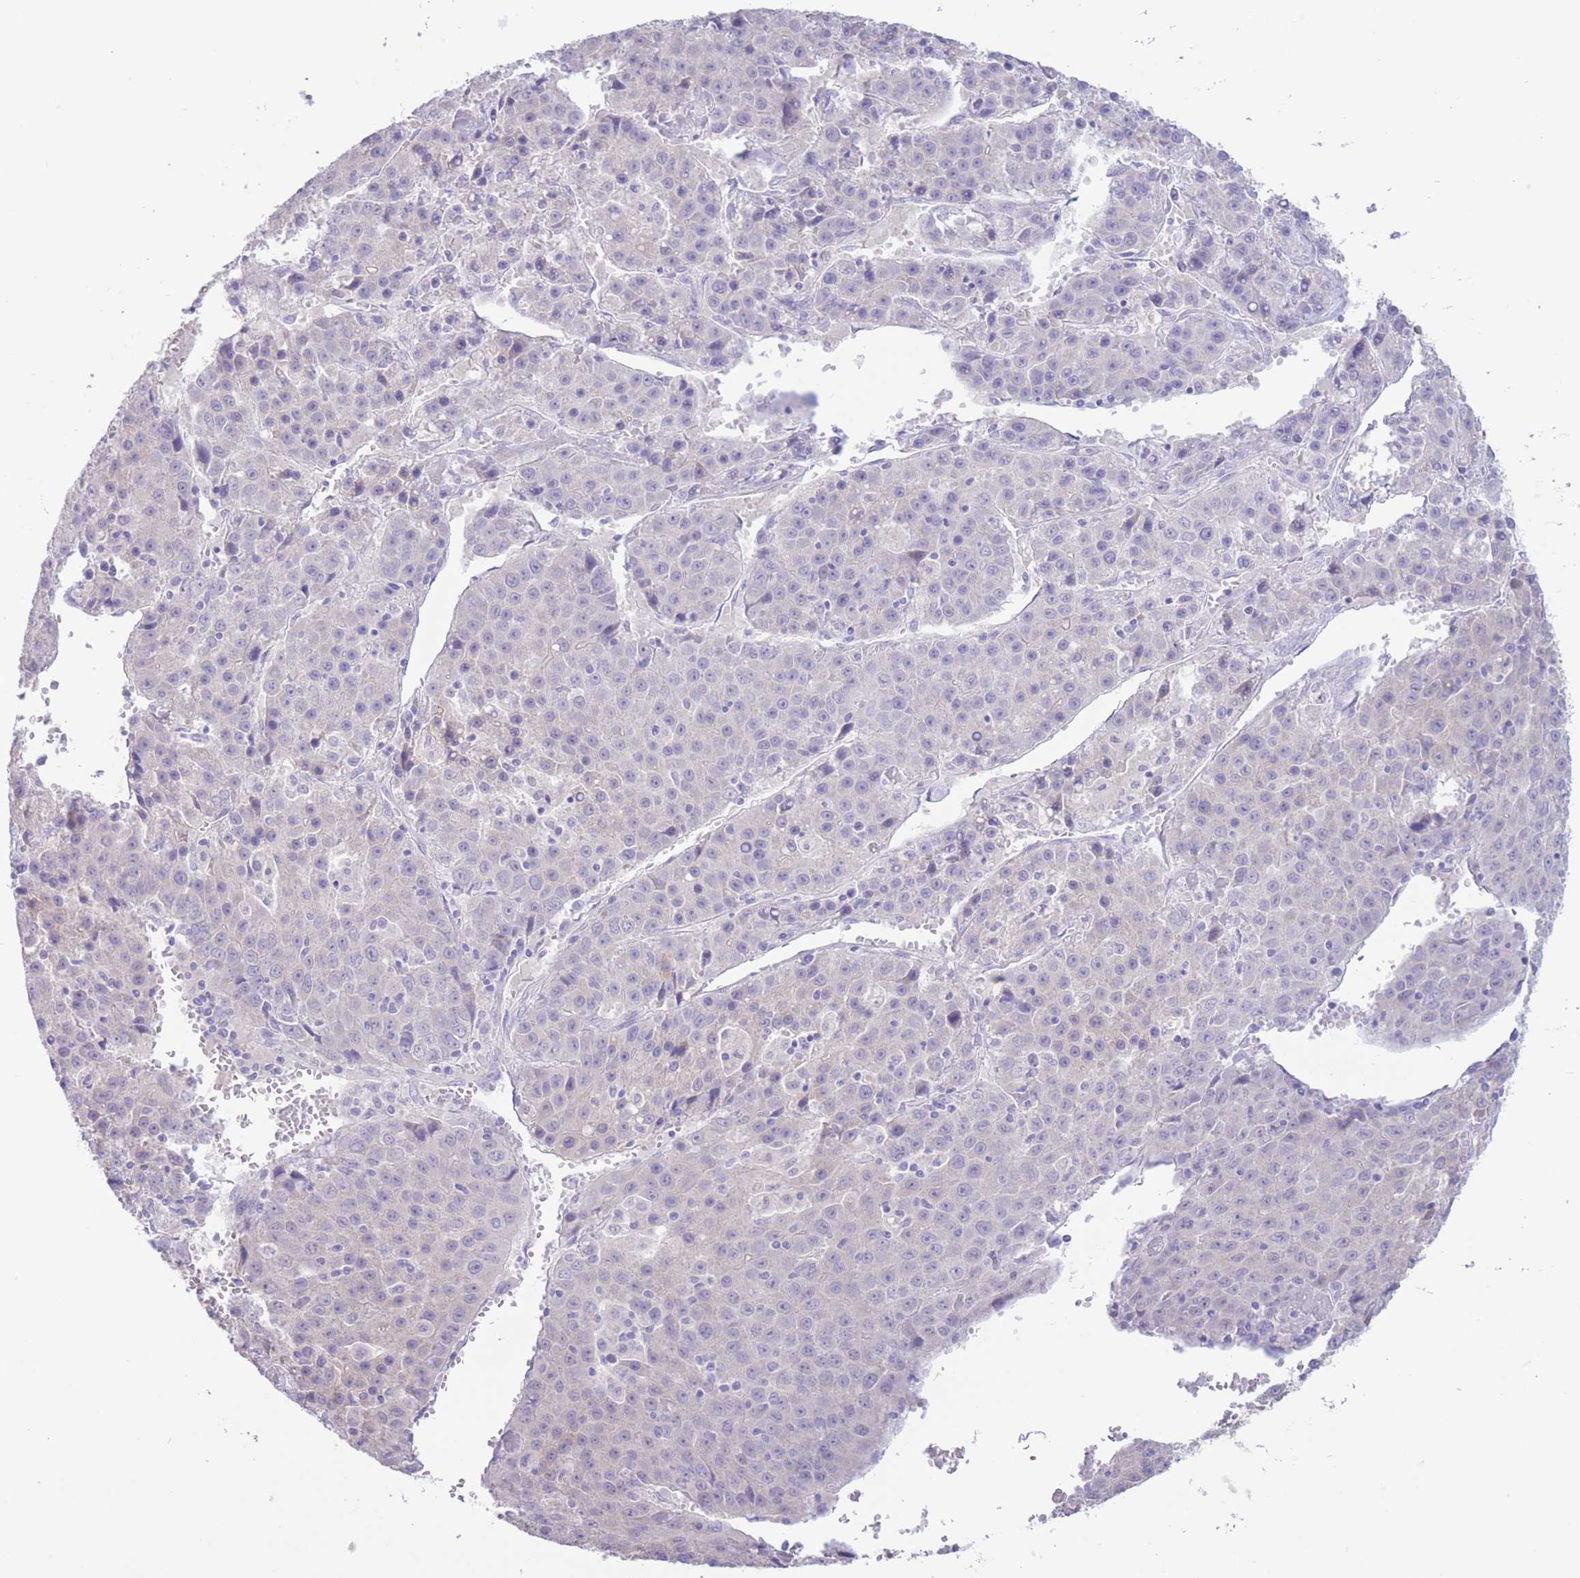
{"staining": {"intensity": "weak", "quantity": "<25%", "location": "cytoplasmic/membranous"}, "tissue": "liver cancer", "cell_type": "Tumor cells", "image_type": "cancer", "snomed": [{"axis": "morphology", "description": "Carcinoma, Hepatocellular, NOS"}, {"axis": "topography", "description": "Liver"}], "caption": "Immunohistochemistry (IHC) histopathology image of liver hepatocellular carcinoma stained for a protein (brown), which displays no expression in tumor cells.", "gene": "FAH", "patient": {"sex": "female", "age": 53}}